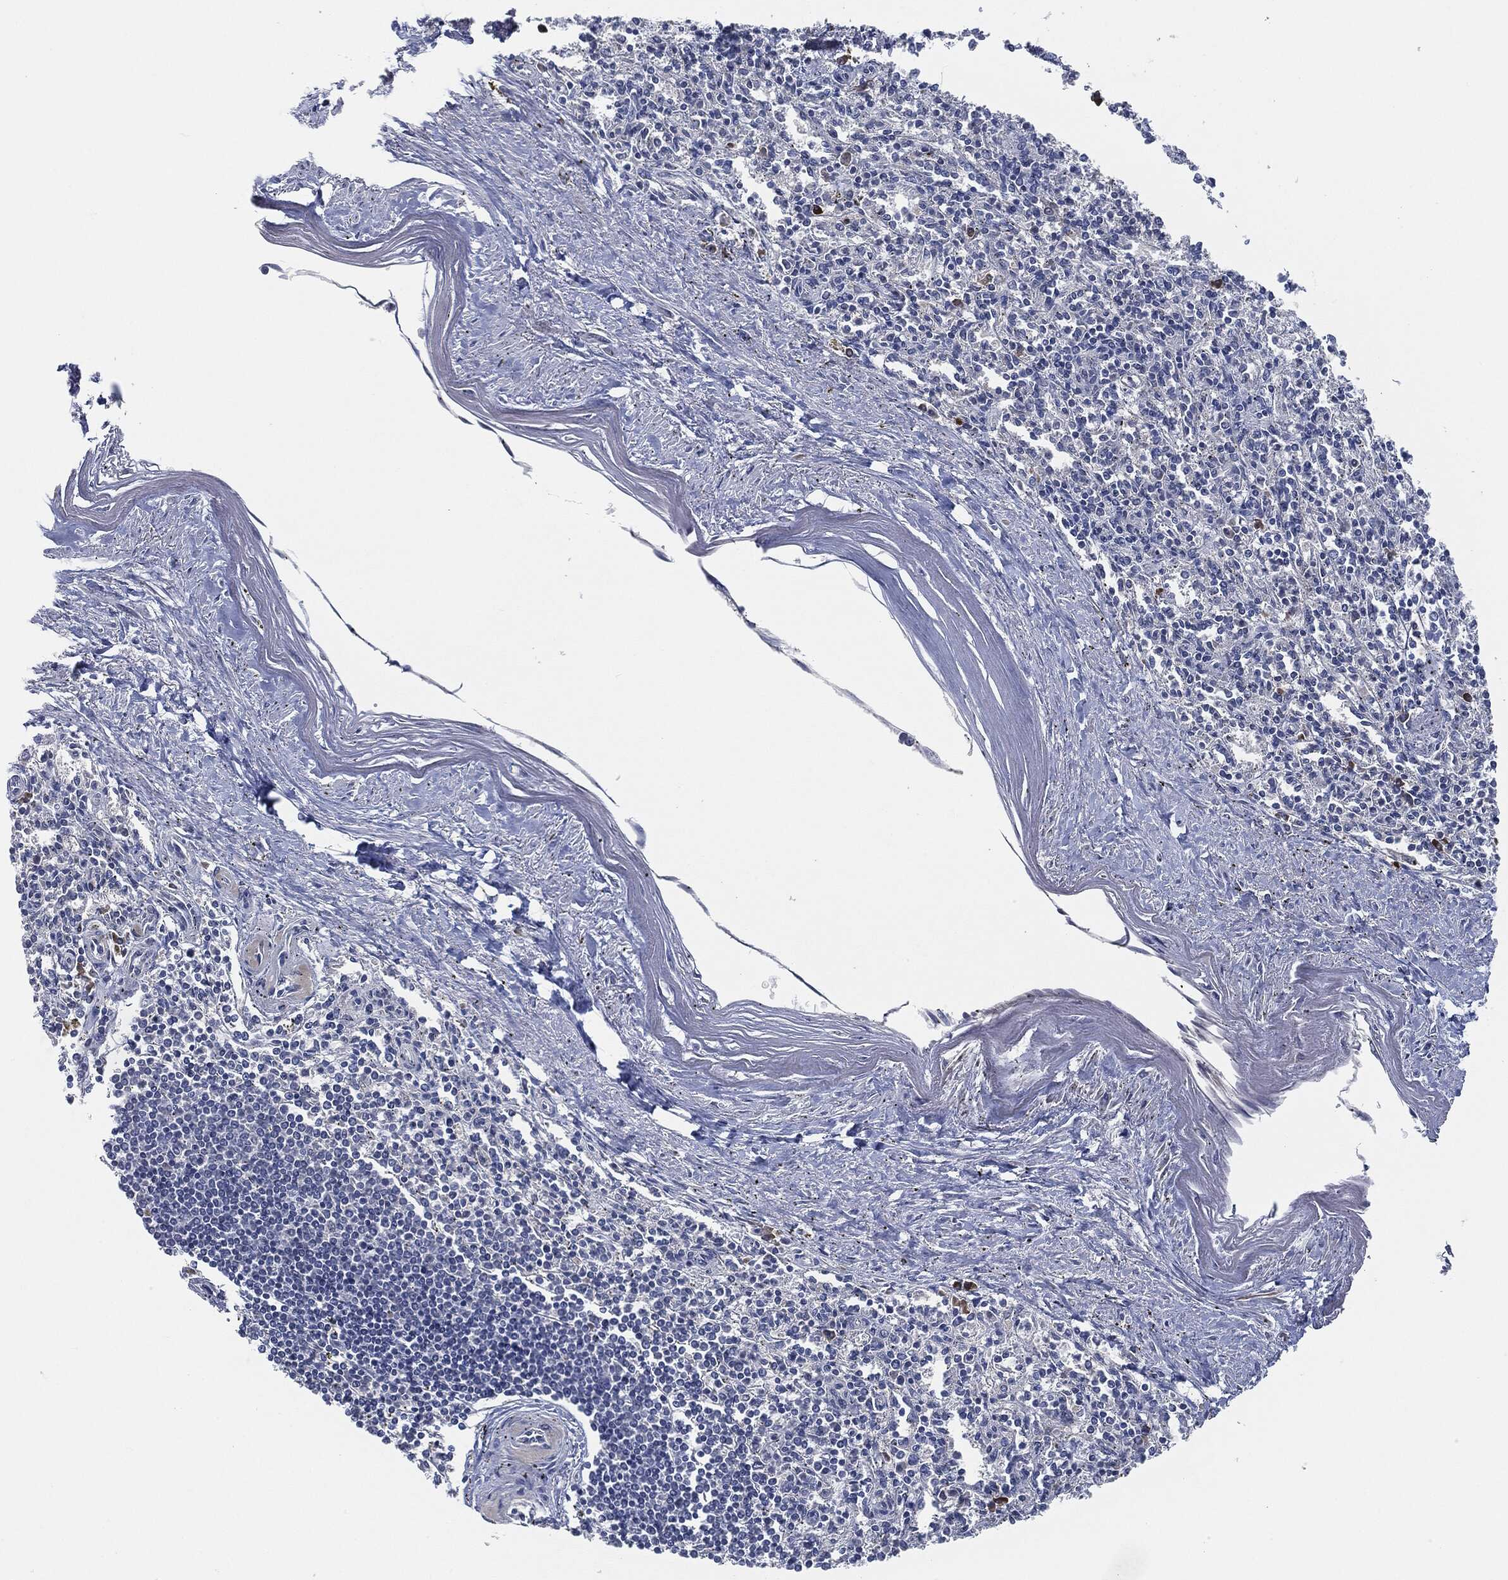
{"staining": {"intensity": "strong", "quantity": "<25%", "location": "cytoplasmic/membranous"}, "tissue": "spleen", "cell_type": "Cells in red pulp", "image_type": "normal", "snomed": [{"axis": "morphology", "description": "Normal tissue, NOS"}, {"axis": "topography", "description": "Spleen"}], "caption": "This histopathology image displays IHC staining of normal spleen, with medium strong cytoplasmic/membranous staining in approximately <25% of cells in red pulp.", "gene": "SIGLEC7", "patient": {"sex": "male", "age": 69}}